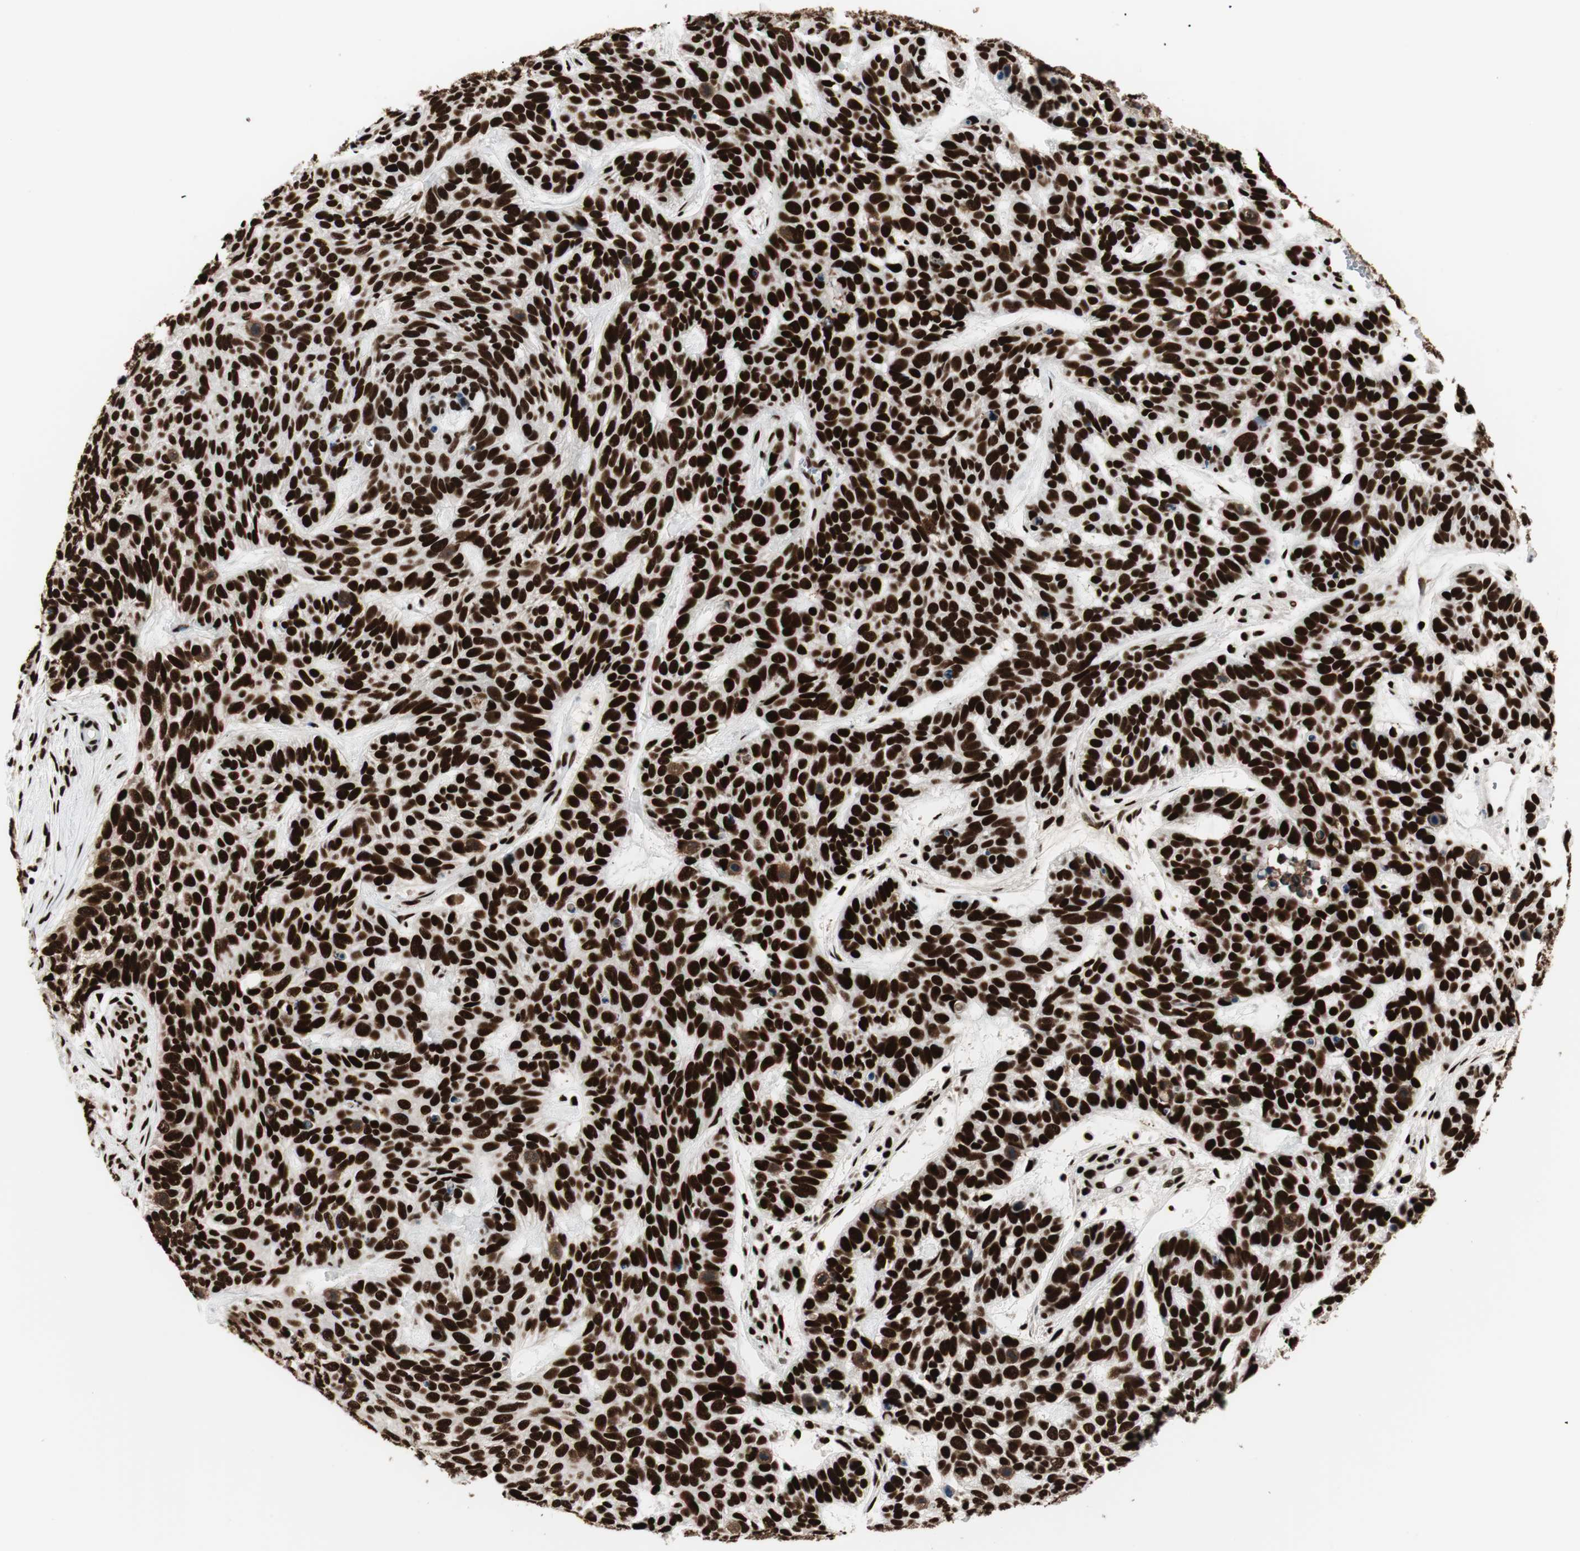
{"staining": {"intensity": "strong", "quantity": ">75%", "location": "nuclear"}, "tissue": "skin cancer", "cell_type": "Tumor cells", "image_type": "cancer", "snomed": [{"axis": "morphology", "description": "Basal cell carcinoma"}, {"axis": "topography", "description": "Skin"}], "caption": "Immunohistochemistry (IHC) staining of basal cell carcinoma (skin), which exhibits high levels of strong nuclear positivity in about >75% of tumor cells indicating strong nuclear protein positivity. The staining was performed using DAB (brown) for protein detection and nuclei were counterstained in hematoxylin (blue).", "gene": "PSME3", "patient": {"sex": "male", "age": 87}}